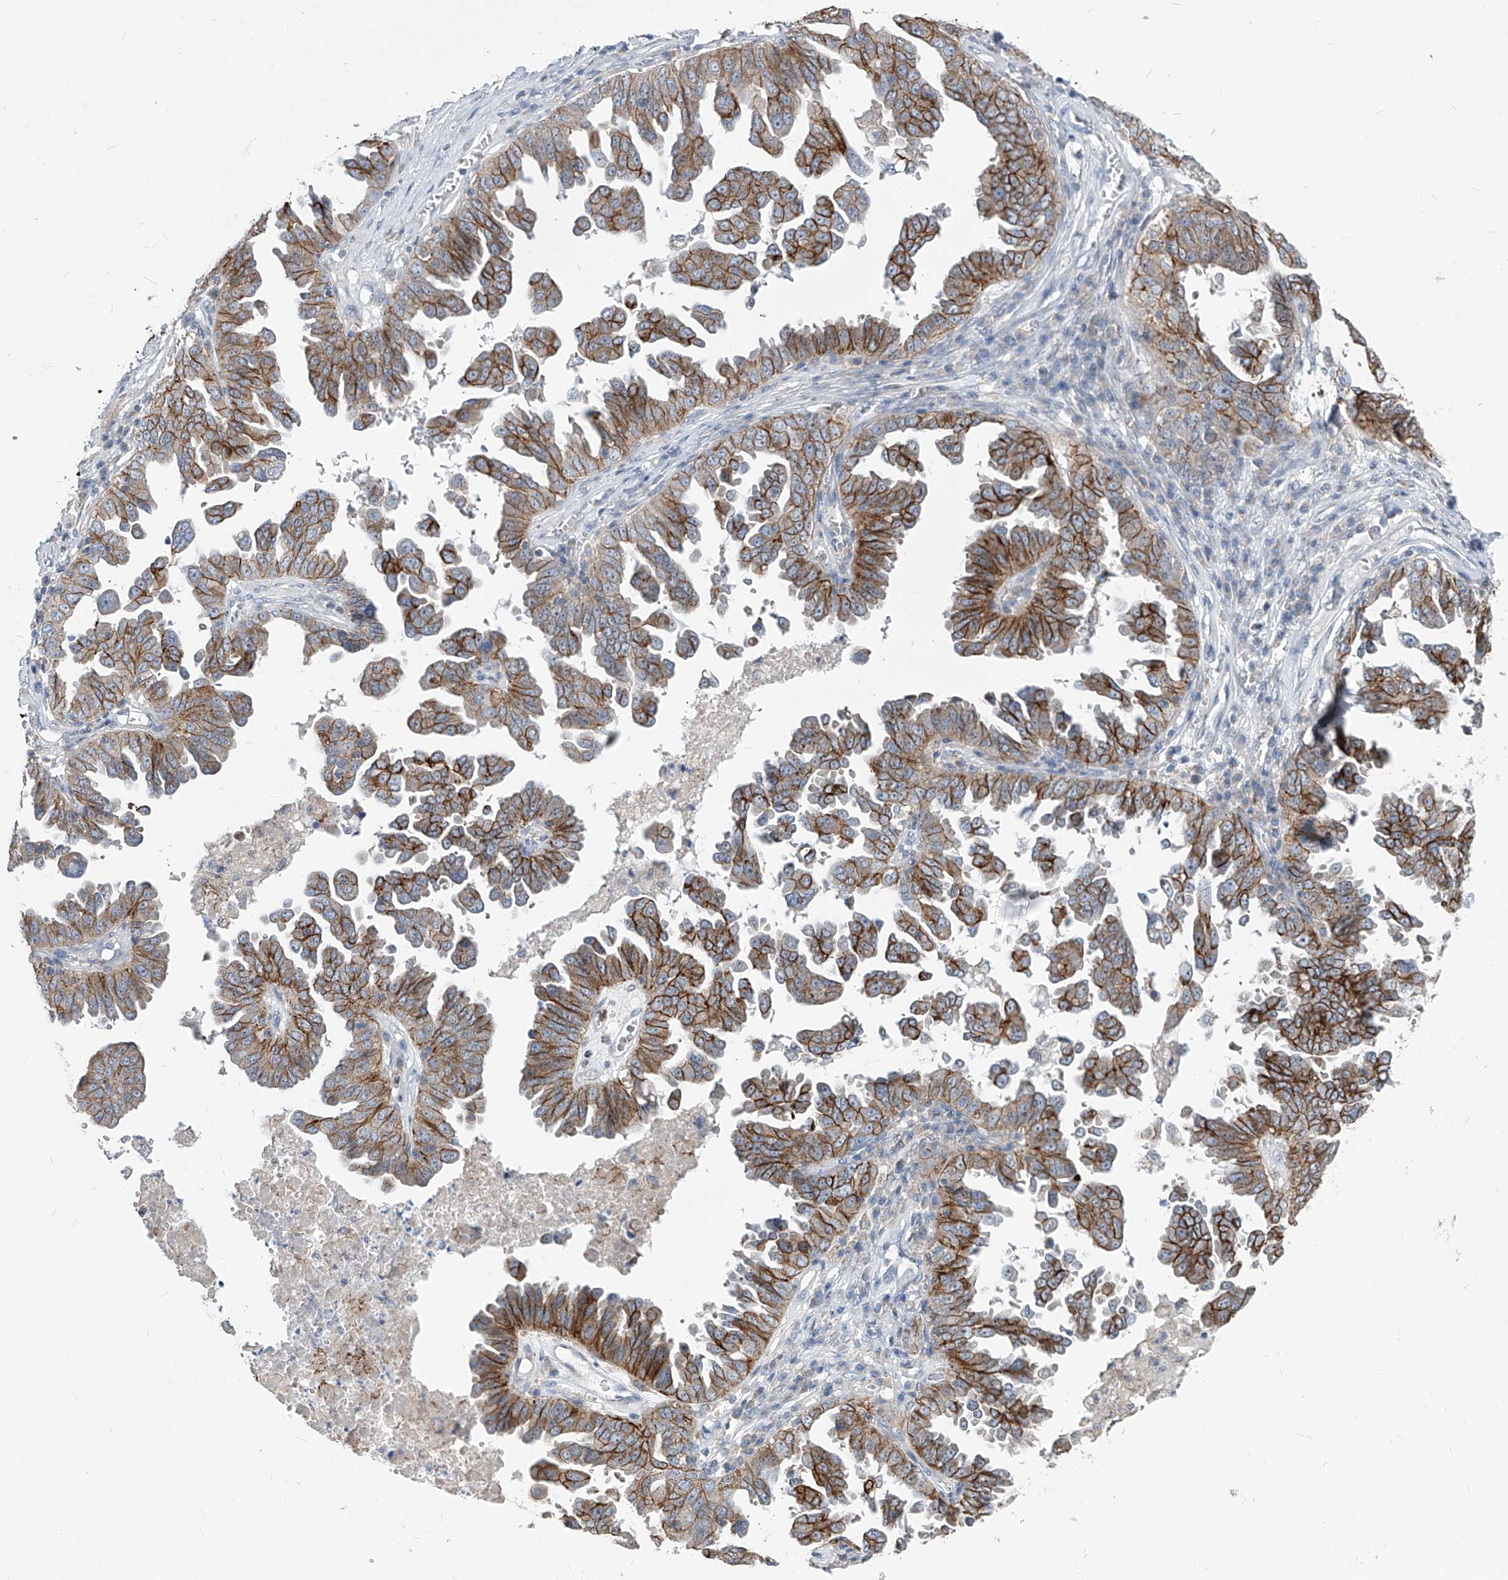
{"staining": {"intensity": "moderate", "quantity": ">75%", "location": "cytoplasmic/membranous"}, "tissue": "ovarian cancer", "cell_type": "Tumor cells", "image_type": "cancer", "snomed": [{"axis": "morphology", "description": "Carcinoma, endometroid"}, {"axis": "topography", "description": "Ovary"}], "caption": "Moderate cytoplasmic/membranous protein expression is seen in about >75% of tumor cells in endometroid carcinoma (ovarian). (DAB (3,3'-diaminobenzidine) IHC, brown staining for protein, blue staining for nuclei).", "gene": "AGPS", "patient": {"sex": "female", "age": 62}}